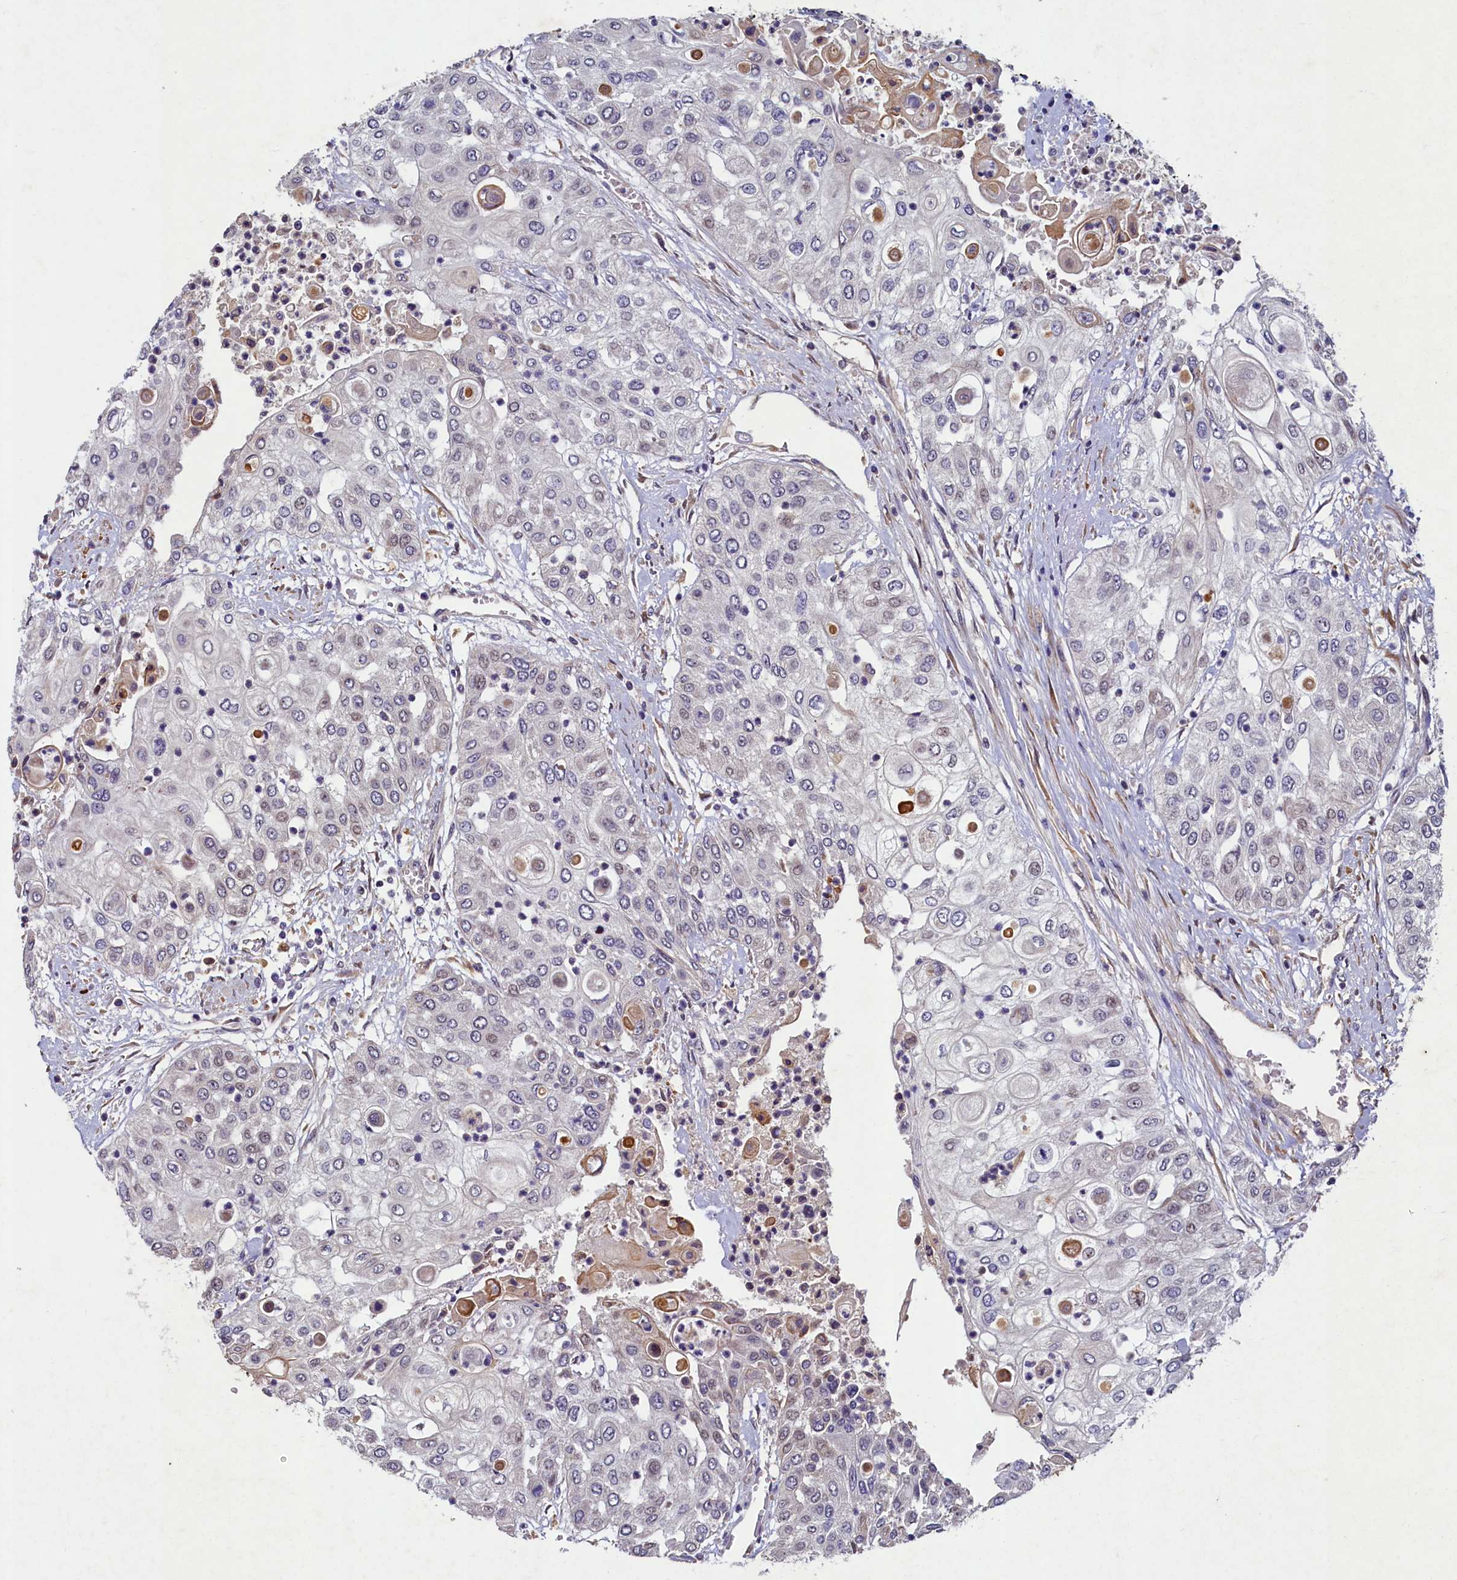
{"staining": {"intensity": "negative", "quantity": "none", "location": "none"}, "tissue": "urothelial cancer", "cell_type": "Tumor cells", "image_type": "cancer", "snomed": [{"axis": "morphology", "description": "Urothelial carcinoma, High grade"}, {"axis": "topography", "description": "Urinary bladder"}], "caption": "Photomicrograph shows no significant protein positivity in tumor cells of urothelial cancer.", "gene": "LATS2", "patient": {"sex": "female", "age": 79}}